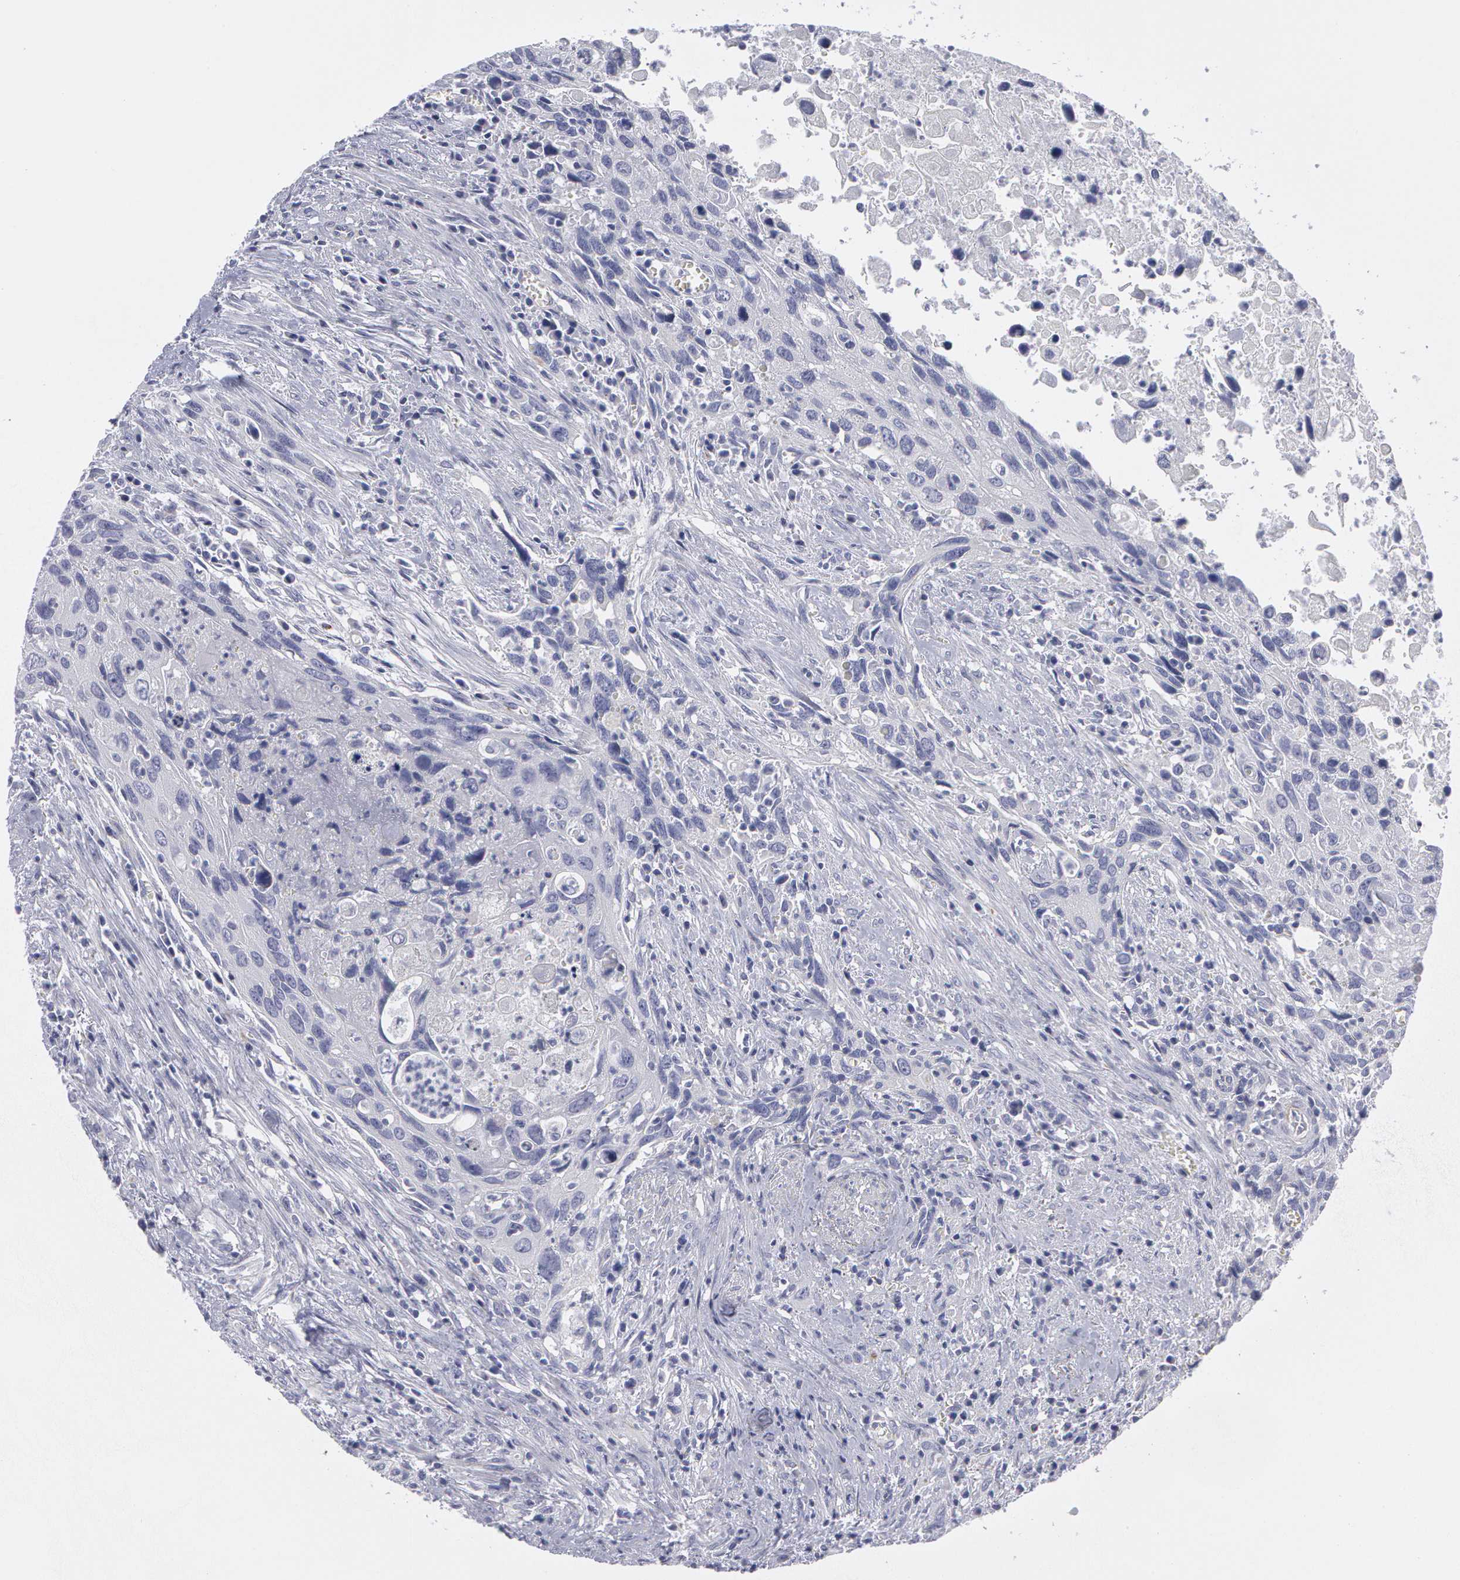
{"staining": {"intensity": "negative", "quantity": "none", "location": "none"}, "tissue": "urothelial cancer", "cell_type": "Tumor cells", "image_type": "cancer", "snomed": [{"axis": "morphology", "description": "Urothelial carcinoma, High grade"}, {"axis": "topography", "description": "Urinary bladder"}], "caption": "Urothelial carcinoma (high-grade) stained for a protein using immunohistochemistry demonstrates no positivity tumor cells.", "gene": "SMC1B", "patient": {"sex": "male", "age": 71}}